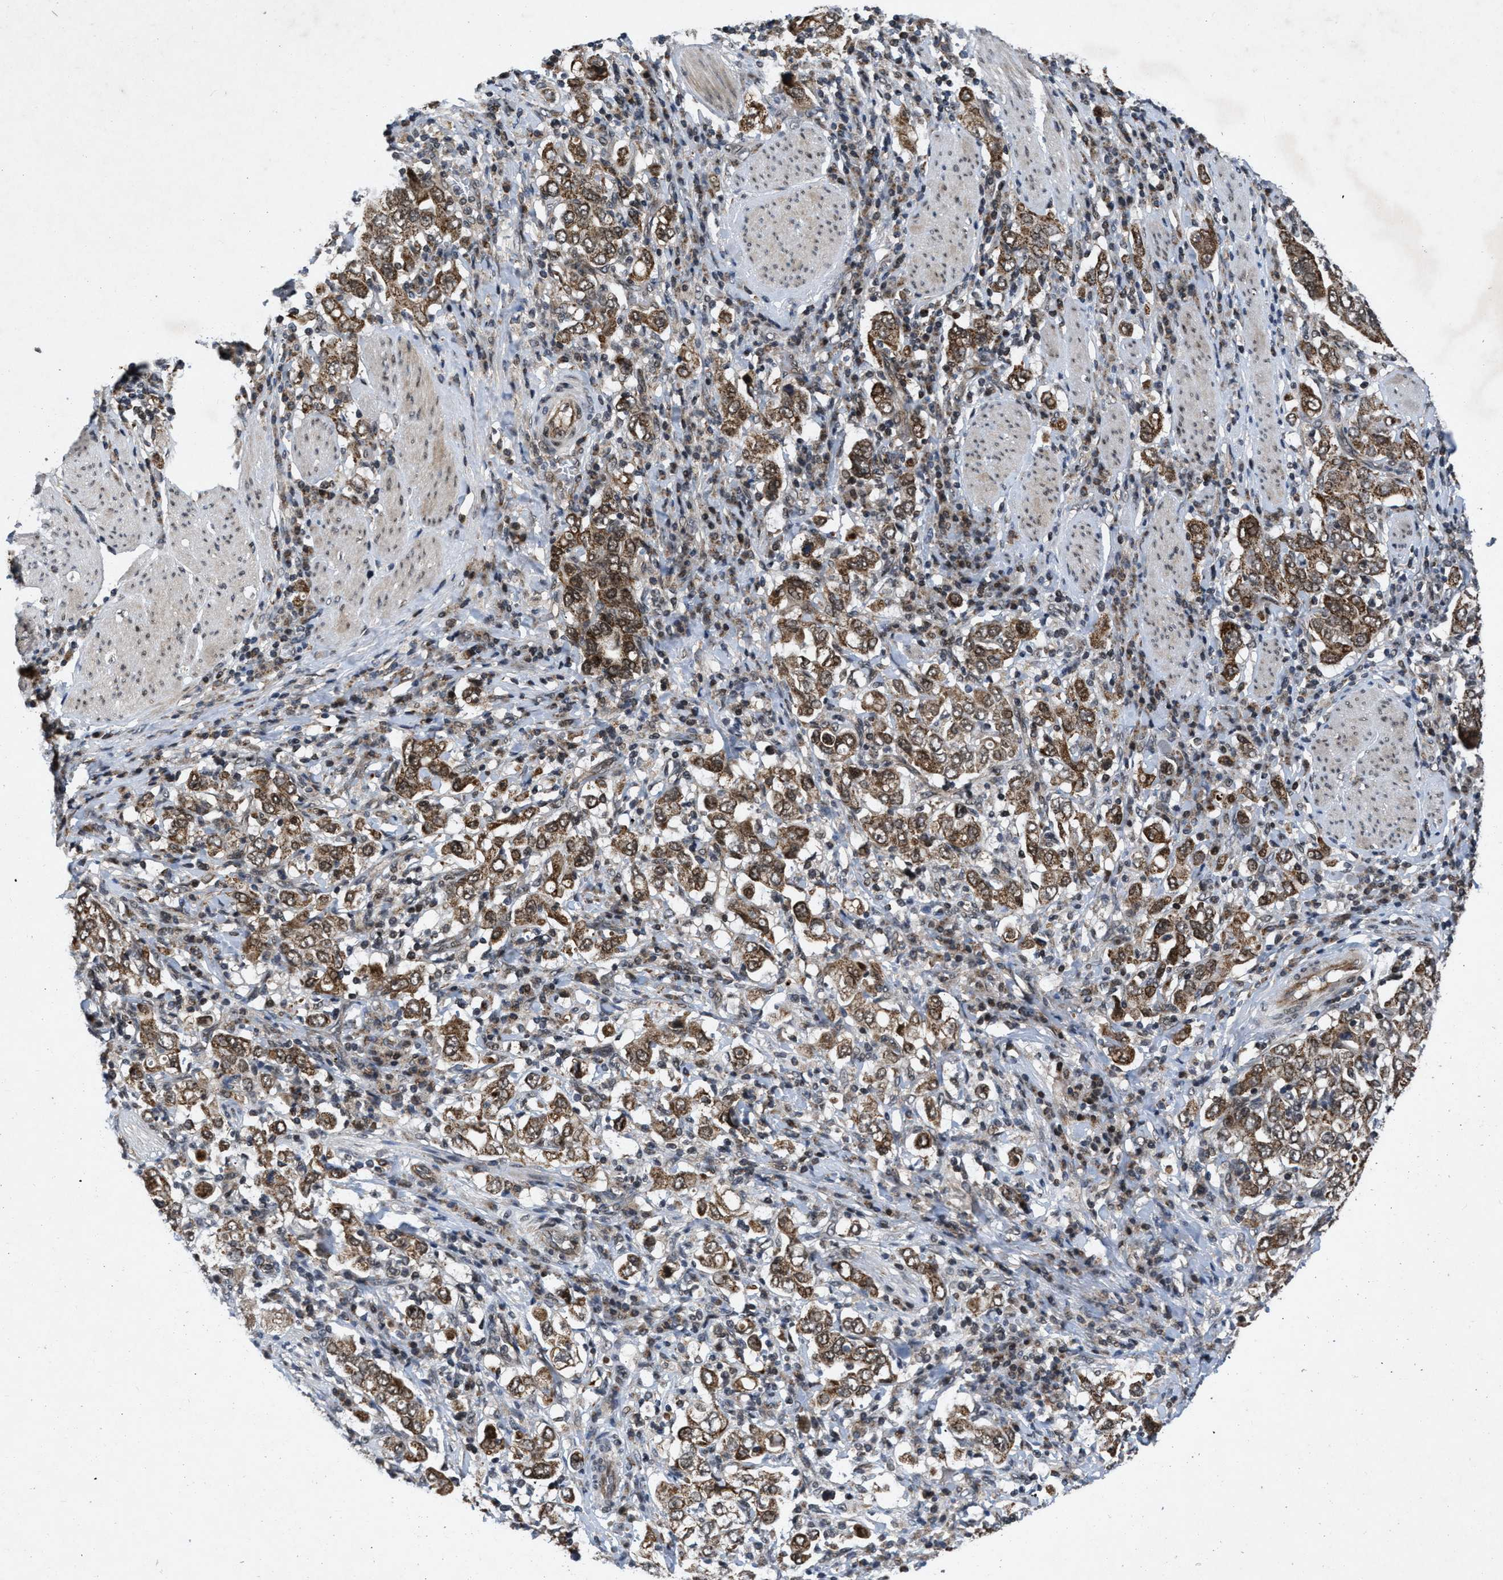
{"staining": {"intensity": "moderate", "quantity": ">75%", "location": "cytoplasmic/membranous,nuclear"}, "tissue": "stomach cancer", "cell_type": "Tumor cells", "image_type": "cancer", "snomed": [{"axis": "morphology", "description": "Adenocarcinoma, NOS"}, {"axis": "topography", "description": "Stomach, upper"}], "caption": "Adenocarcinoma (stomach) stained with a protein marker displays moderate staining in tumor cells.", "gene": "ZNHIT1", "patient": {"sex": "male", "age": 62}}